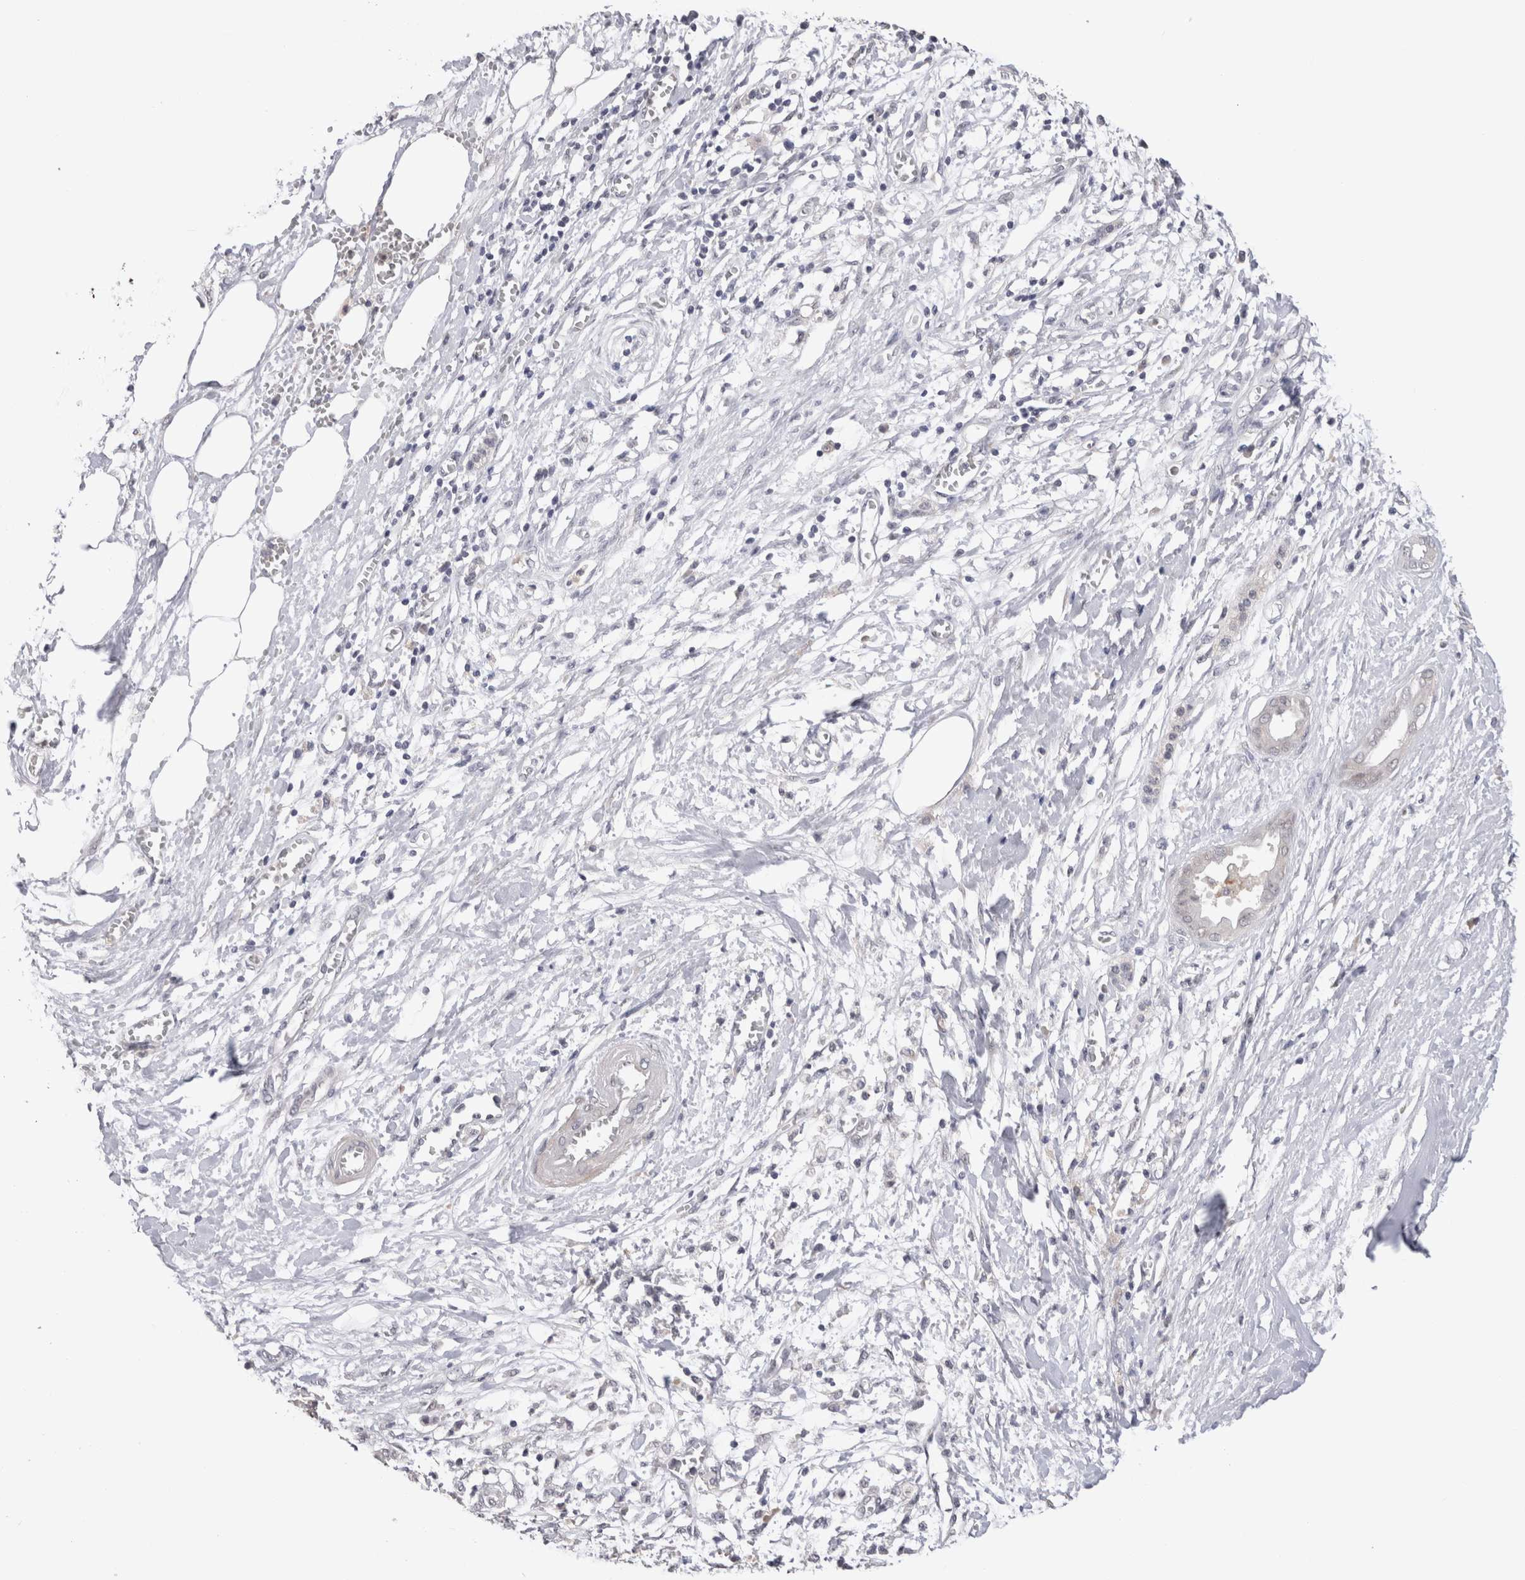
{"staining": {"intensity": "negative", "quantity": "none", "location": "none"}, "tissue": "pancreatic cancer", "cell_type": "Tumor cells", "image_type": "cancer", "snomed": [{"axis": "morphology", "description": "Adenocarcinoma, NOS"}, {"axis": "topography", "description": "Pancreas"}], "caption": "The image shows no significant expression in tumor cells of adenocarcinoma (pancreatic).", "gene": "CRYBG1", "patient": {"sex": "male", "age": 56}}